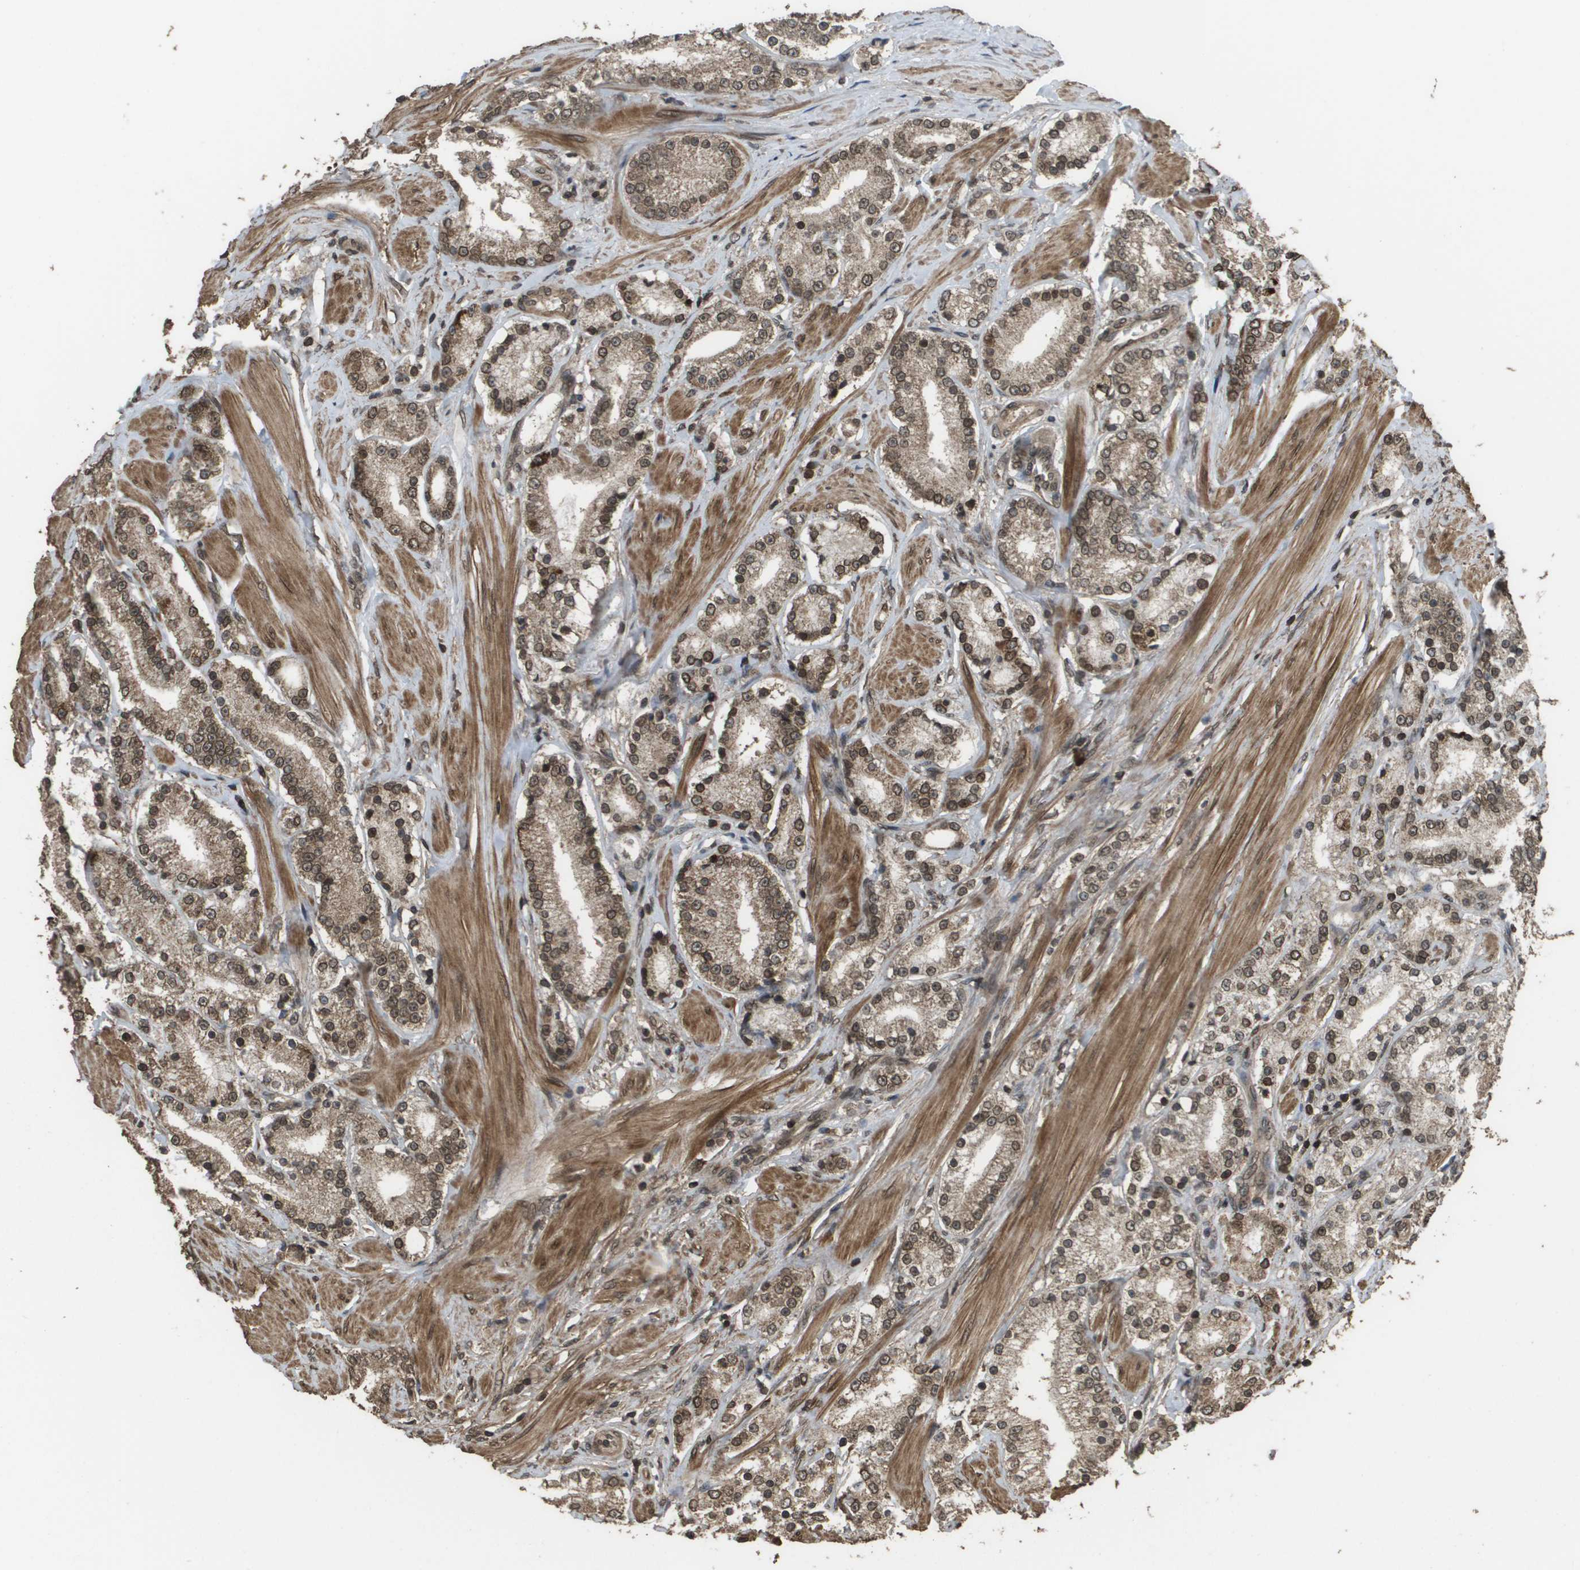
{"staining": {"intensity": "moderate", "quantity": "25%-75%", "location": "cytoplasmic/membranous,nuclear"}, "tissue": "prostate cancer", "cell_type": "Tumor cells", "image_type": "cancer", "snomed": [{"axis": "morphology", "description": "Adenocarcinoma, Low grade"}, {"axis": "topography", "description": "Prostate"}], "caption": "Adenocarcinoma (low-grade) (prostate) tissue displays moderate cytoplasmic/membranous and nuclear staining in approximately 25%-75% of tumor cells, visualized by immunohistochemistry.", "gene": "AXIN2", "patient": {"sex": "male", "age": 63}}